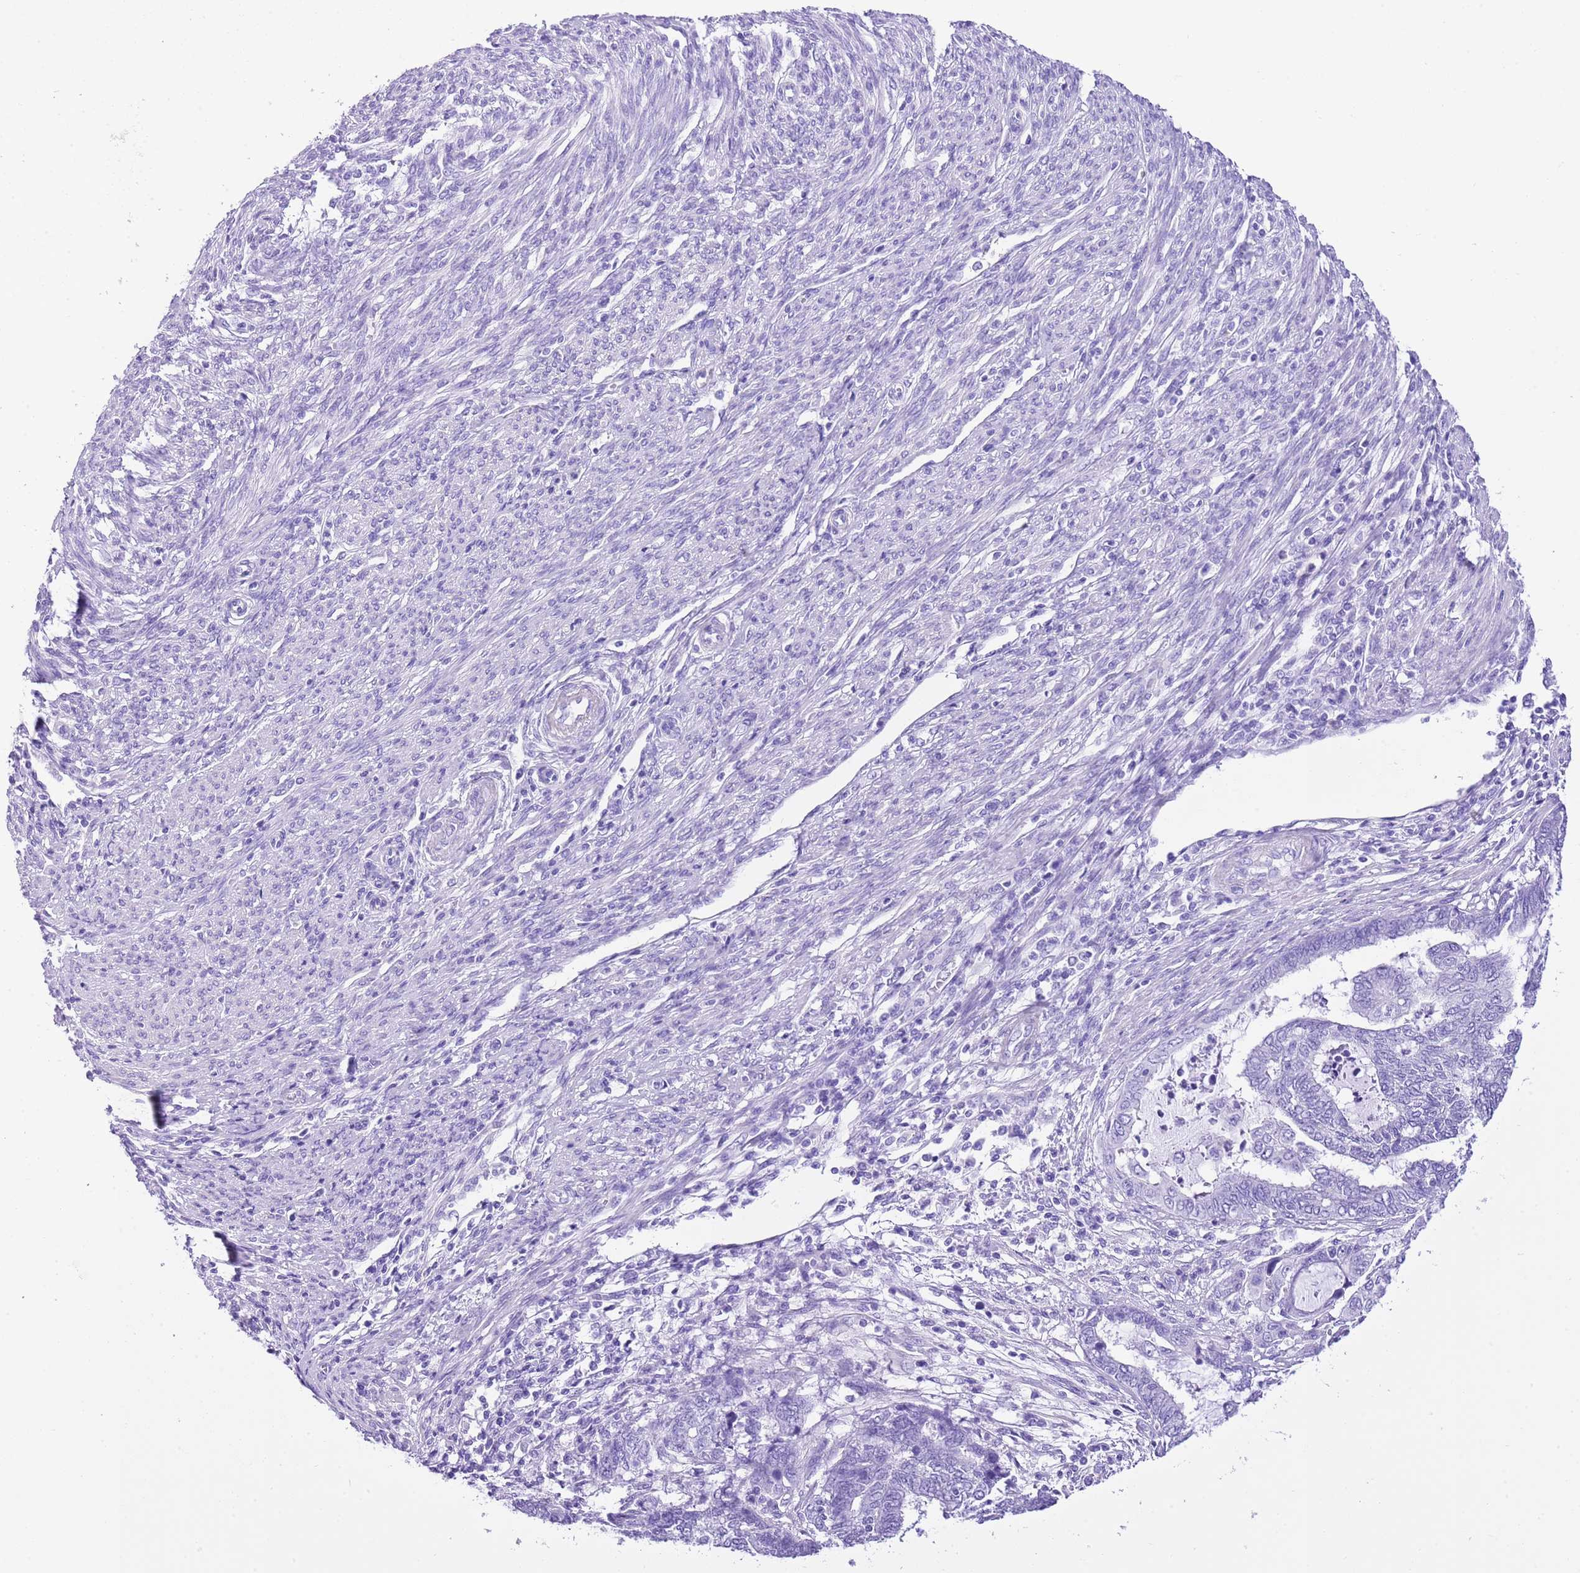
{"staining": {"intensity": "negative", "quantity": "none", "location": "none"}, "tissue": "endometrial cancer", "cell_type": "Tumor cells", "image_type": "cancer", "snomed": [{"axis": "morphology", "description": "Adenocarcinoma, NOS"}, {"axis": "topography", "description": "Uterus"}, {"axis": "topography", "description": "Endometrium"}], "caption": "This is an IHC micrograph of endometrial cancer (adenocarcinoma). There is no staining in tumor cells.", "gene": "KCNC1", "patient": {"sex": "female", "age": 70}}